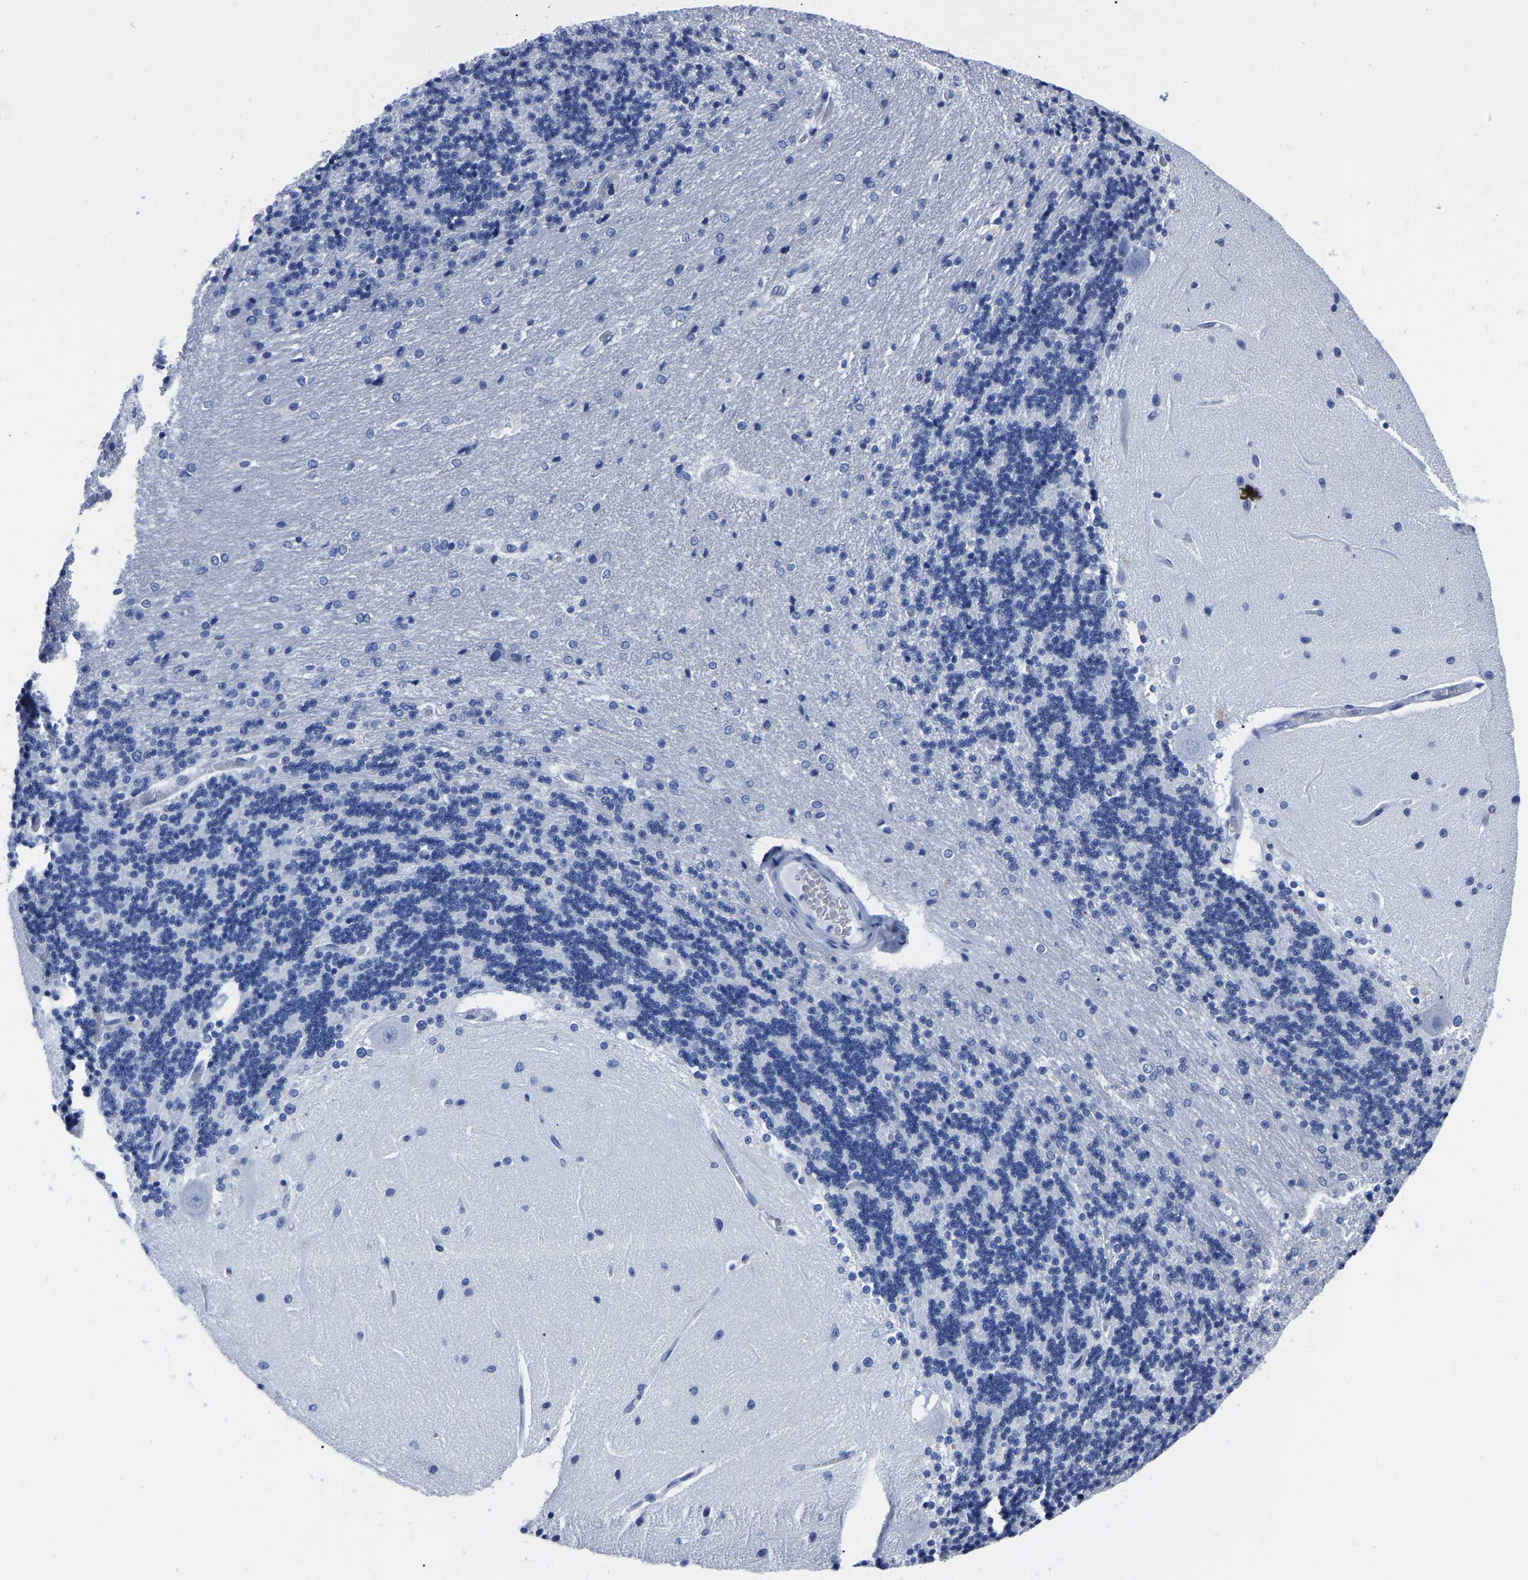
{"staining": {"intensity": "negative", "quantity": "none", "location": "none"}, "tissue": "cerebellum", "cell_type": "Cells in granular layer", "image_type": "normal", "snomed": [{"axis": "morphology", "description": "Normal tissue, NOS"}, {"axis": "topography", "description": "Cerebellum"}], "caption": "A photomicrograph of human cerebellum is negative for staining in cells in granular layer. (DAB immunohistochemistry with hematoxylin counter stain).", "gene": "IMPG2", "patient": {"sex": "female", "age": 54}}